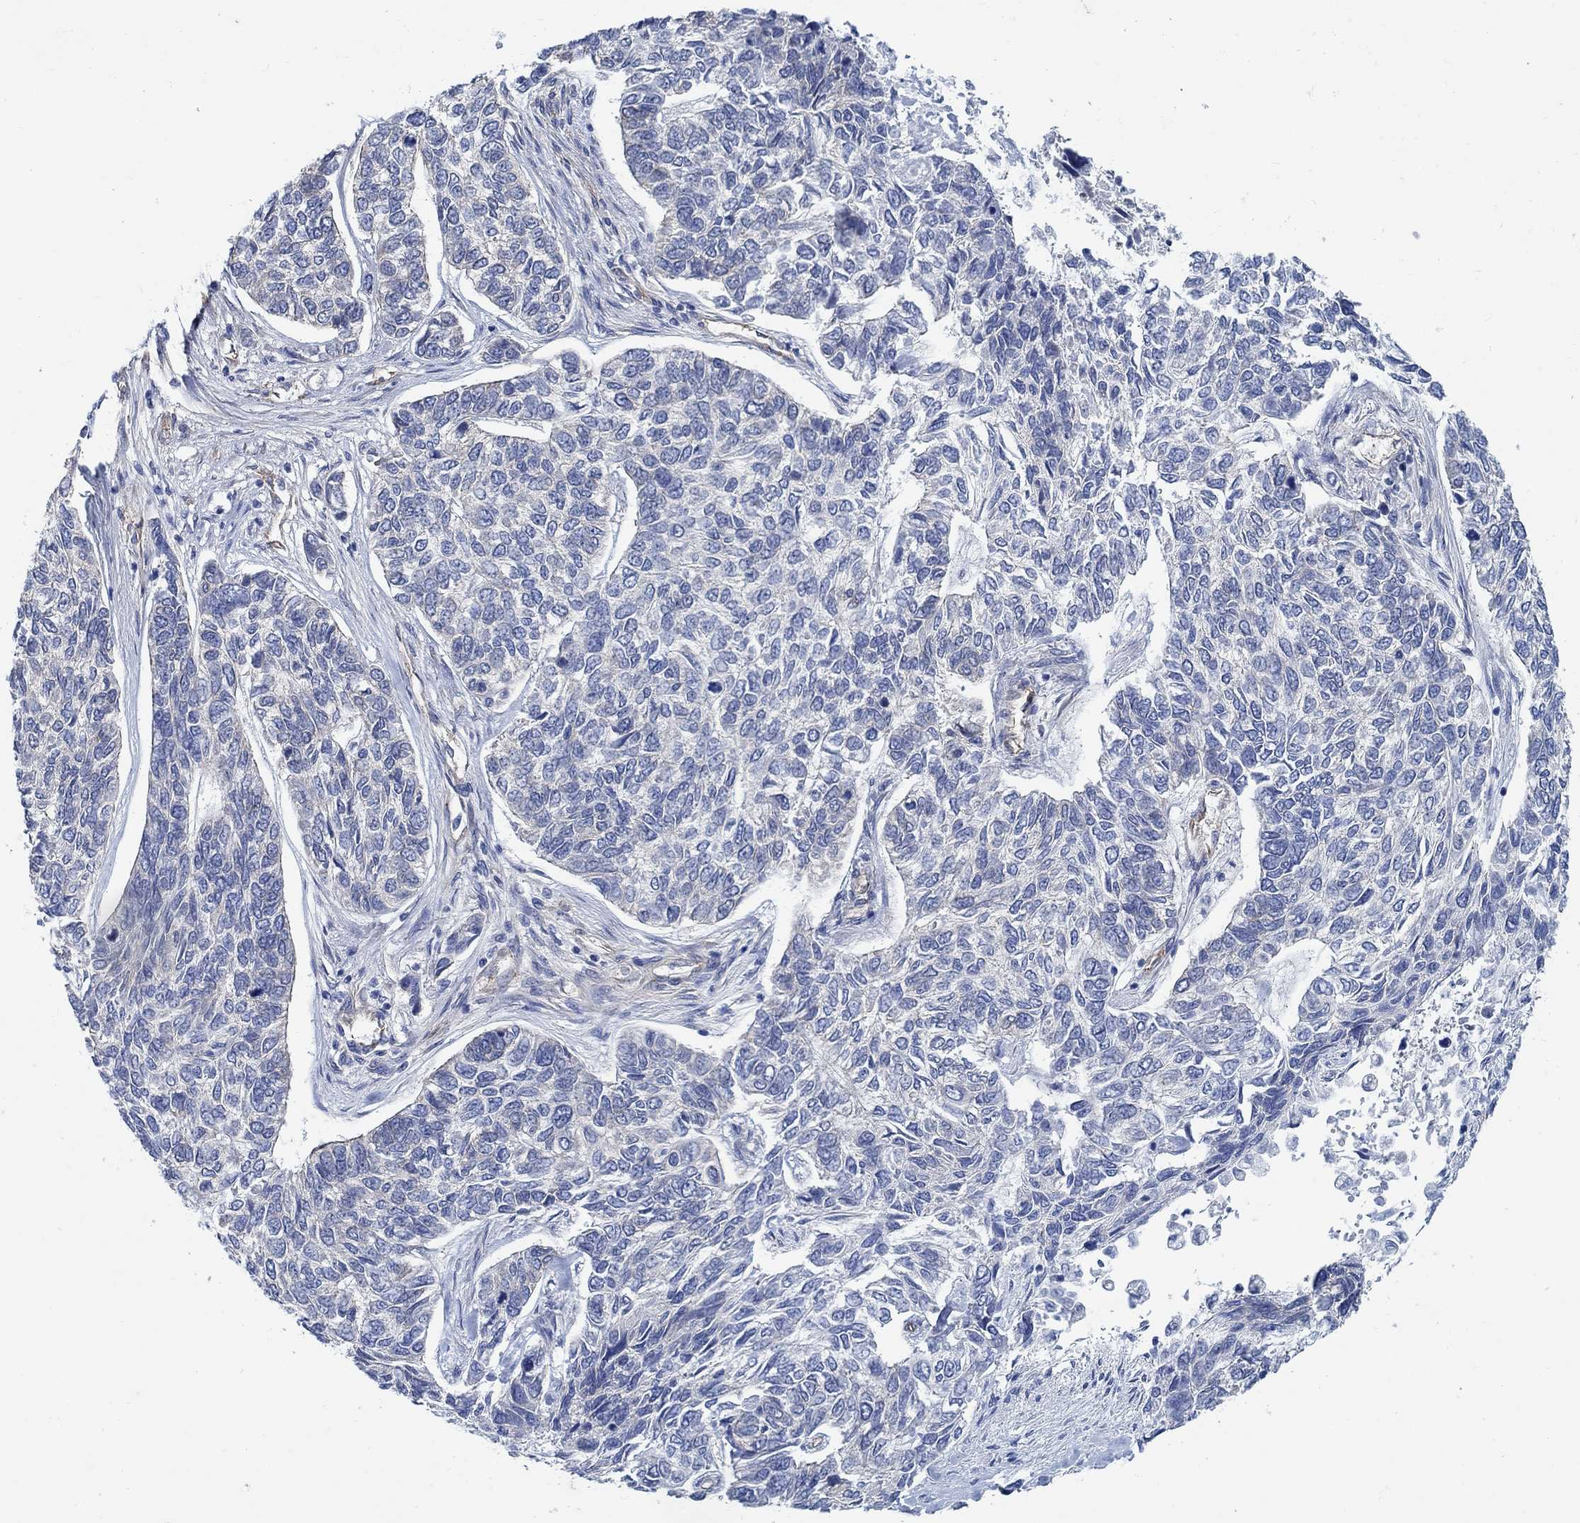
{"staining": {"intensity": "negative", "quantity": "none", "location": "none"}, "tissue": "skin cancer", "cell_type": "Tumor cells", "image_type": "cancer", "snomed": [{"axis": "morphology", "description": "Basal cell carcinoma"}, {"axis": "topography", "description": "Skin"}], "caption": "Basal cell carcinoma (skin) was stained to show a protein in brown. There is no significant positivity in tumor cells.", "gene": "TMEM198", "patient": {"sex": "female", "age": 65}}